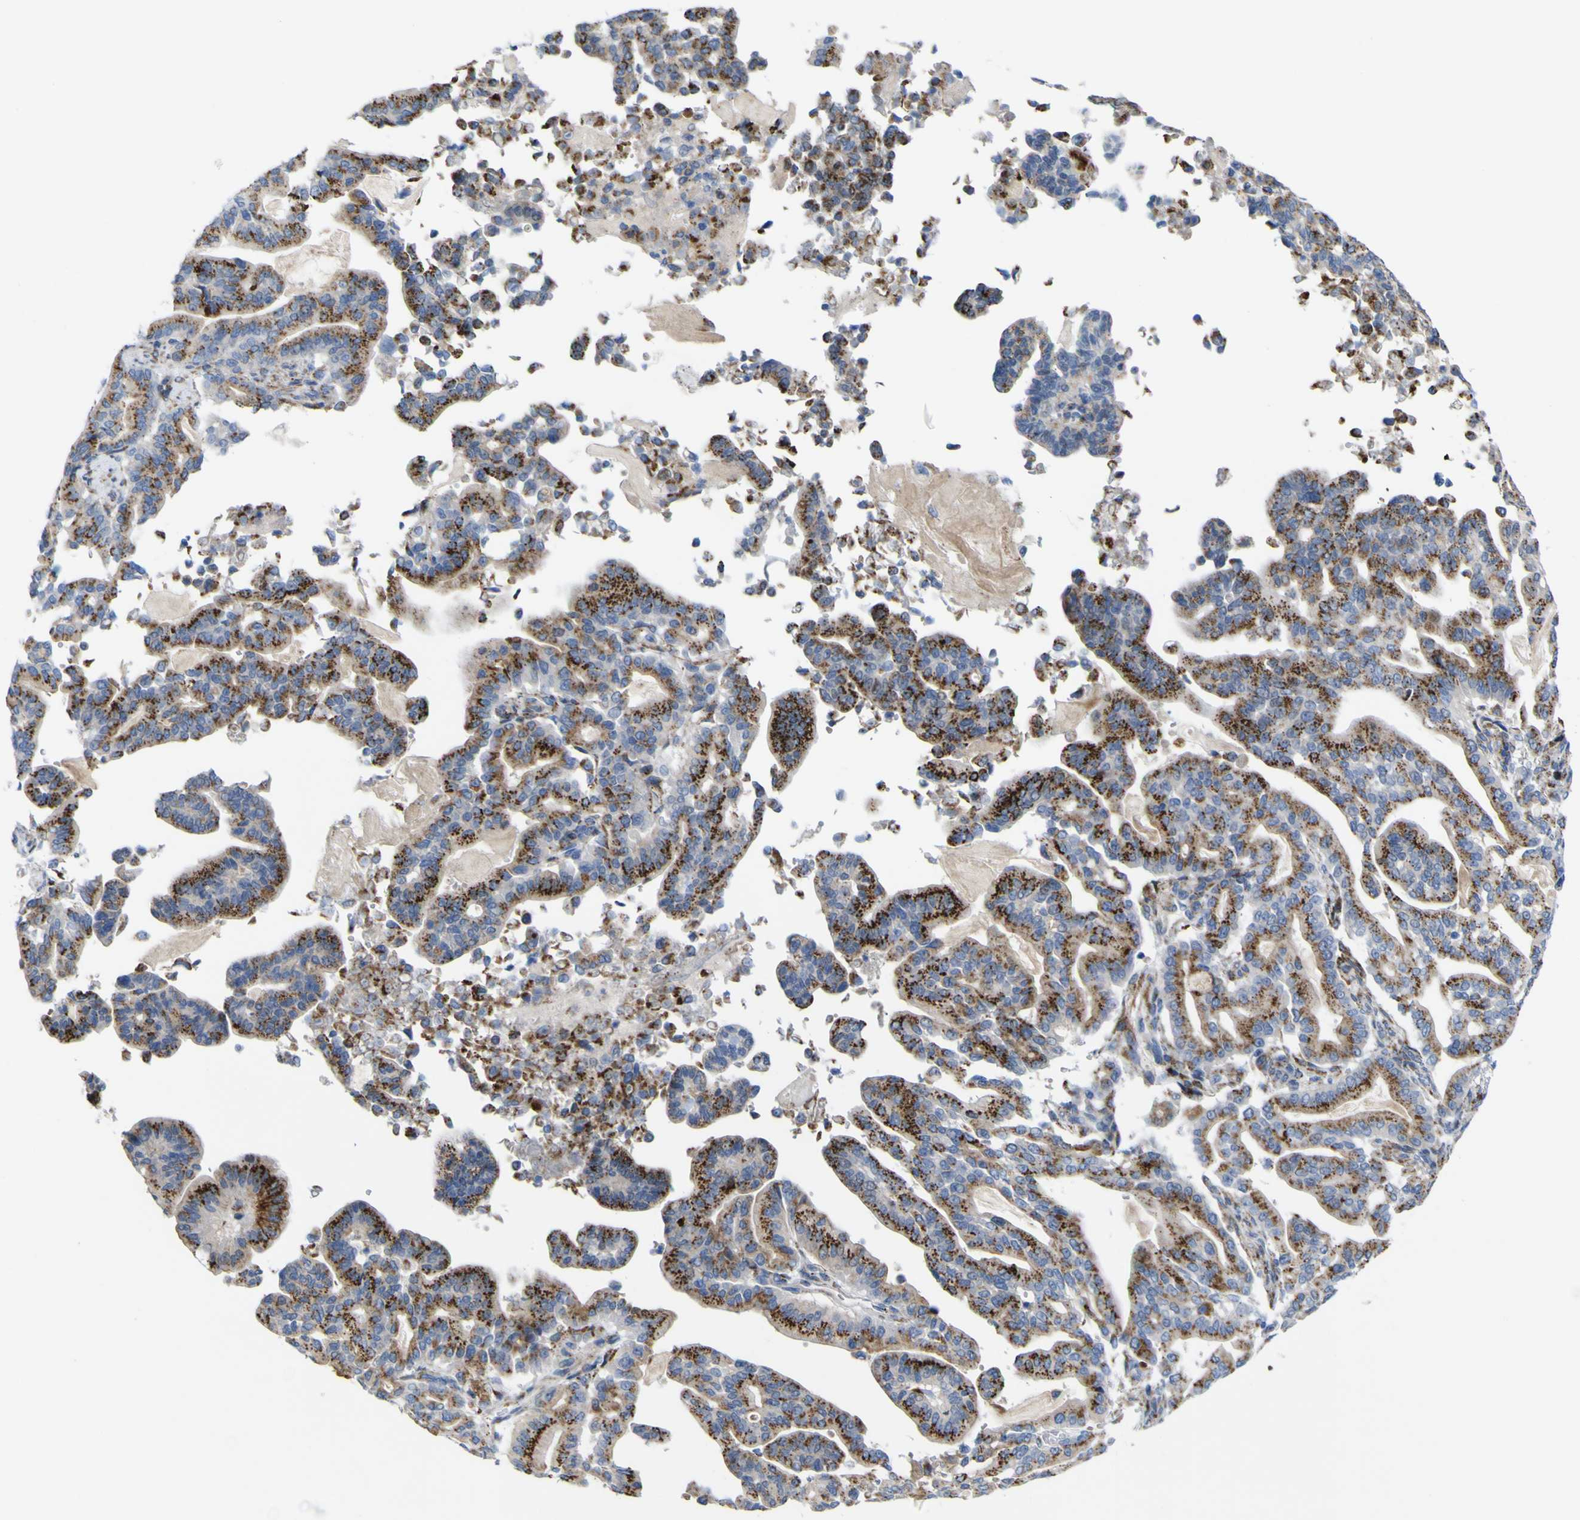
{"staining": {"intensity": "moderate", "quantity": ">75%", "location": "cytoplasmic/membranous"}, "tissue": "pancreatic cancer", "cell_type": "Tumor cells", "image_type": "cancer", "snomed": [{"axis": "morphology", "description": "Adenocarcinoma, NOS"}, {"axis": "topography", "description": "Pancreas"}], "caption": "Pancreatic cancer was stained to show a protein in brown. There is medium levels of moderate cytoplasmic/membranous expression in about >75% of tumor cells.", "gene": "PTPRF", "patient": {"sex": "male", "age": 63}}